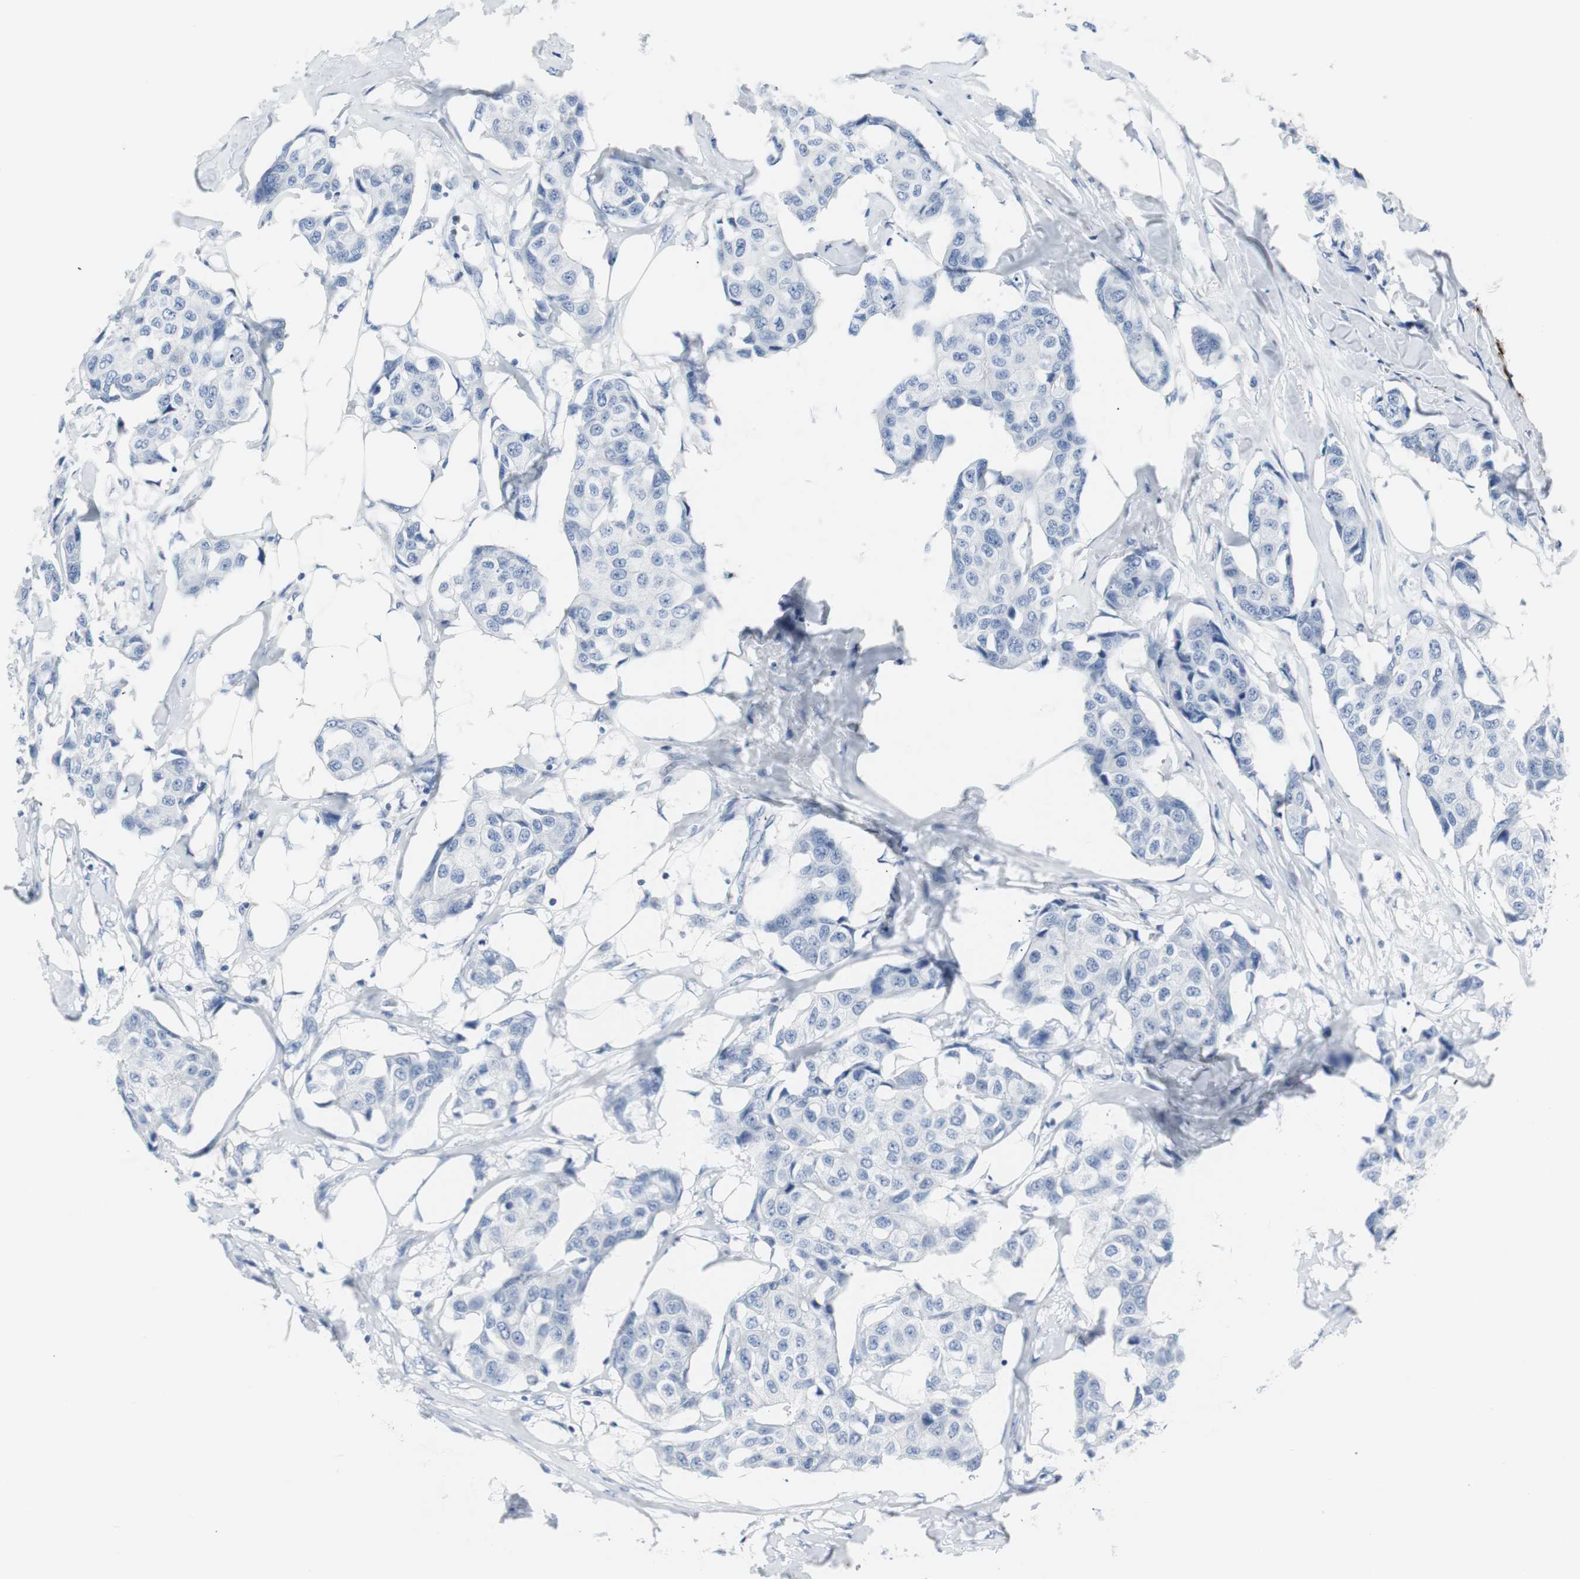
{"staining": {"intensity": "negative", "quantity": "none", "location": "none"}, "tissue": "breast cancer", "cell_type": "Tumor cells", "image_type": "cancer", "snomed": [{"axis": "morphology", "description": "Duct carcinoma"}, {"axis": "topography", "description": "Breast"}], "caption": "An image of breast invasive ductal carcinoma stained for a protein shows no brown staining in tumor cells.", "gene": "GAP43", "patient": {"sex": "female", "age": 80}}